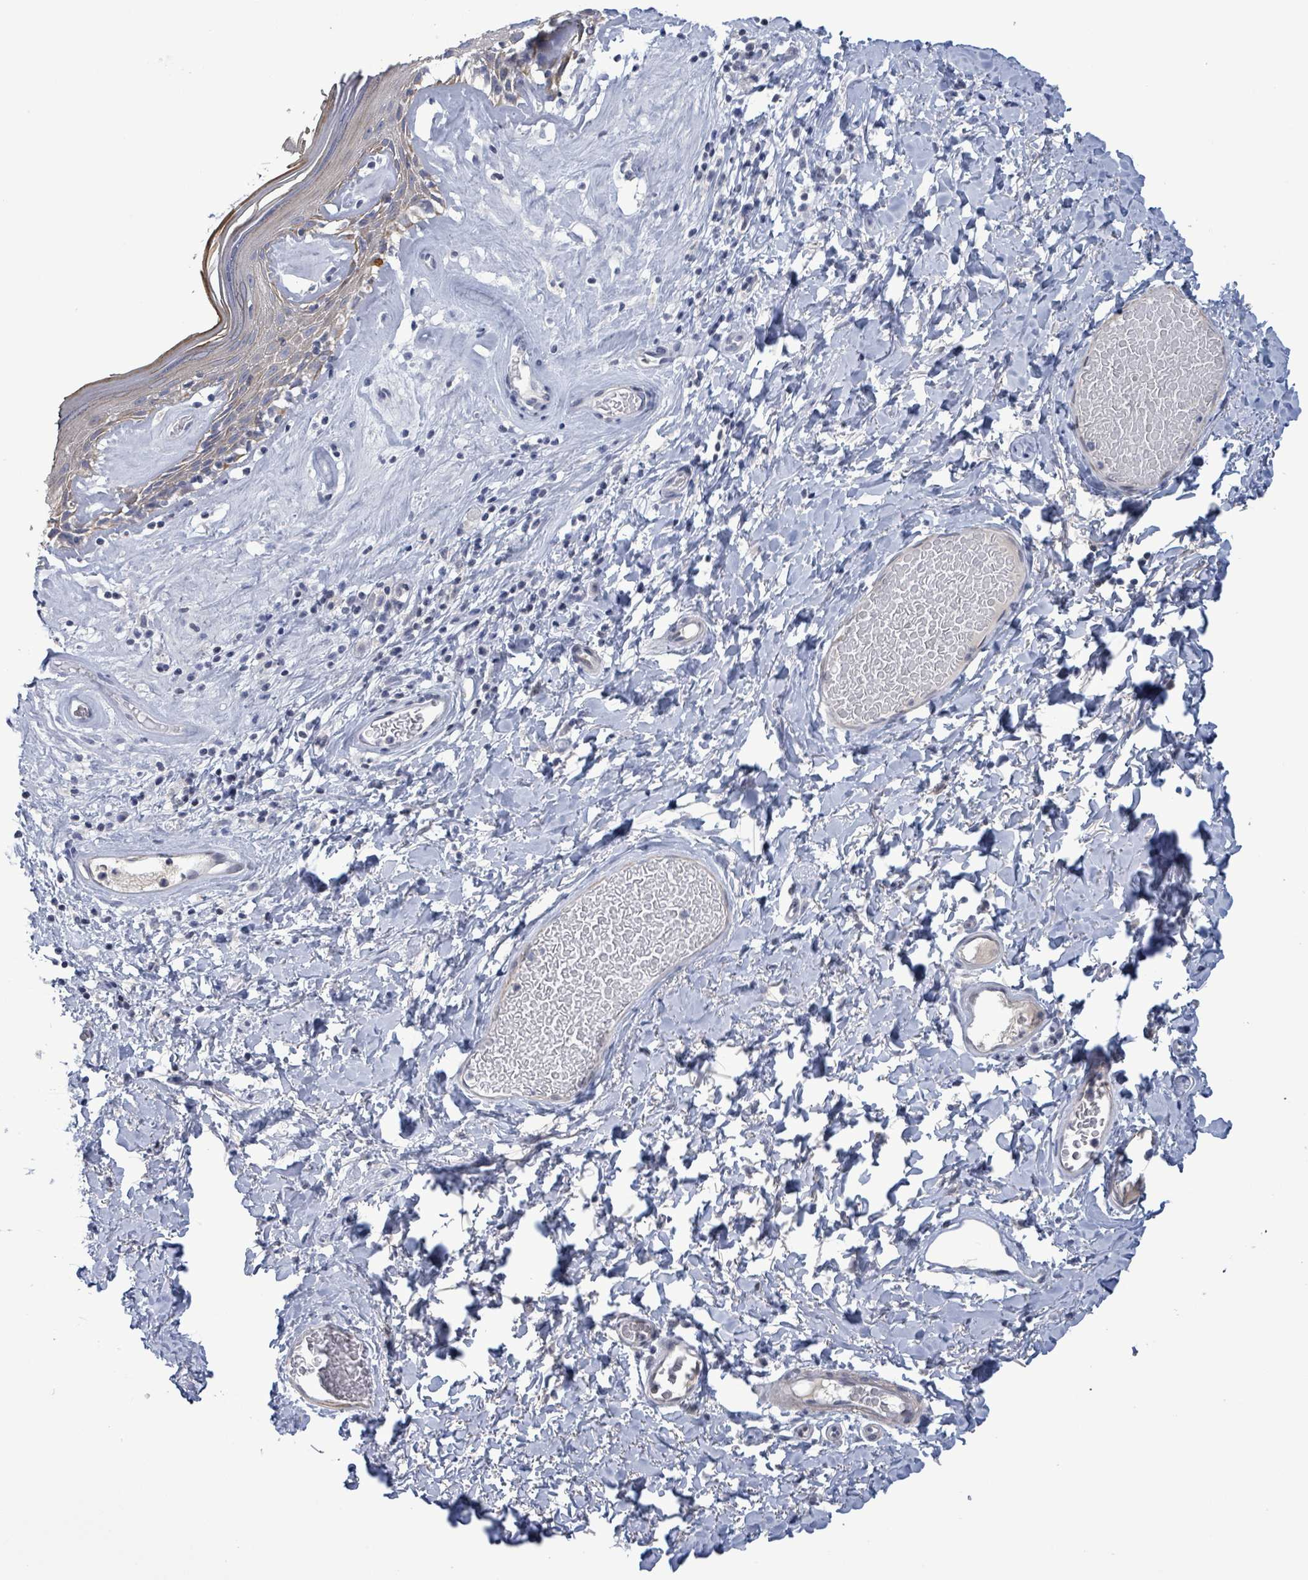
{"staining": {"intensity": "strong", "quantity": "25%-75%", "location": "cytoplasmic/membranous"}, "tissue": "skin", "cell_type": "Epidermal cells", "image_type": "normal", "snomed": [{"axis": "morphology", "description": "Normal tissue, NOS"}, {"axis": "morphology", "description": "Inflammation, NOS"}, {"axis": "topography", "description": "Vulva"}], "caption": "Immunohistochemistry (DAB (3,3'-diaminobenzidine)) staining of benign skin exhibits strong cytoplasmic/membranous protein staining in approximately 25%-75% of epidermal cells. Using DAB (brown) and hematoxylin (blue) stains, captured at high magnification using brightfield microscopy.", "gene": "NTN3", "patient": {"sex": "female", "age": 86}}